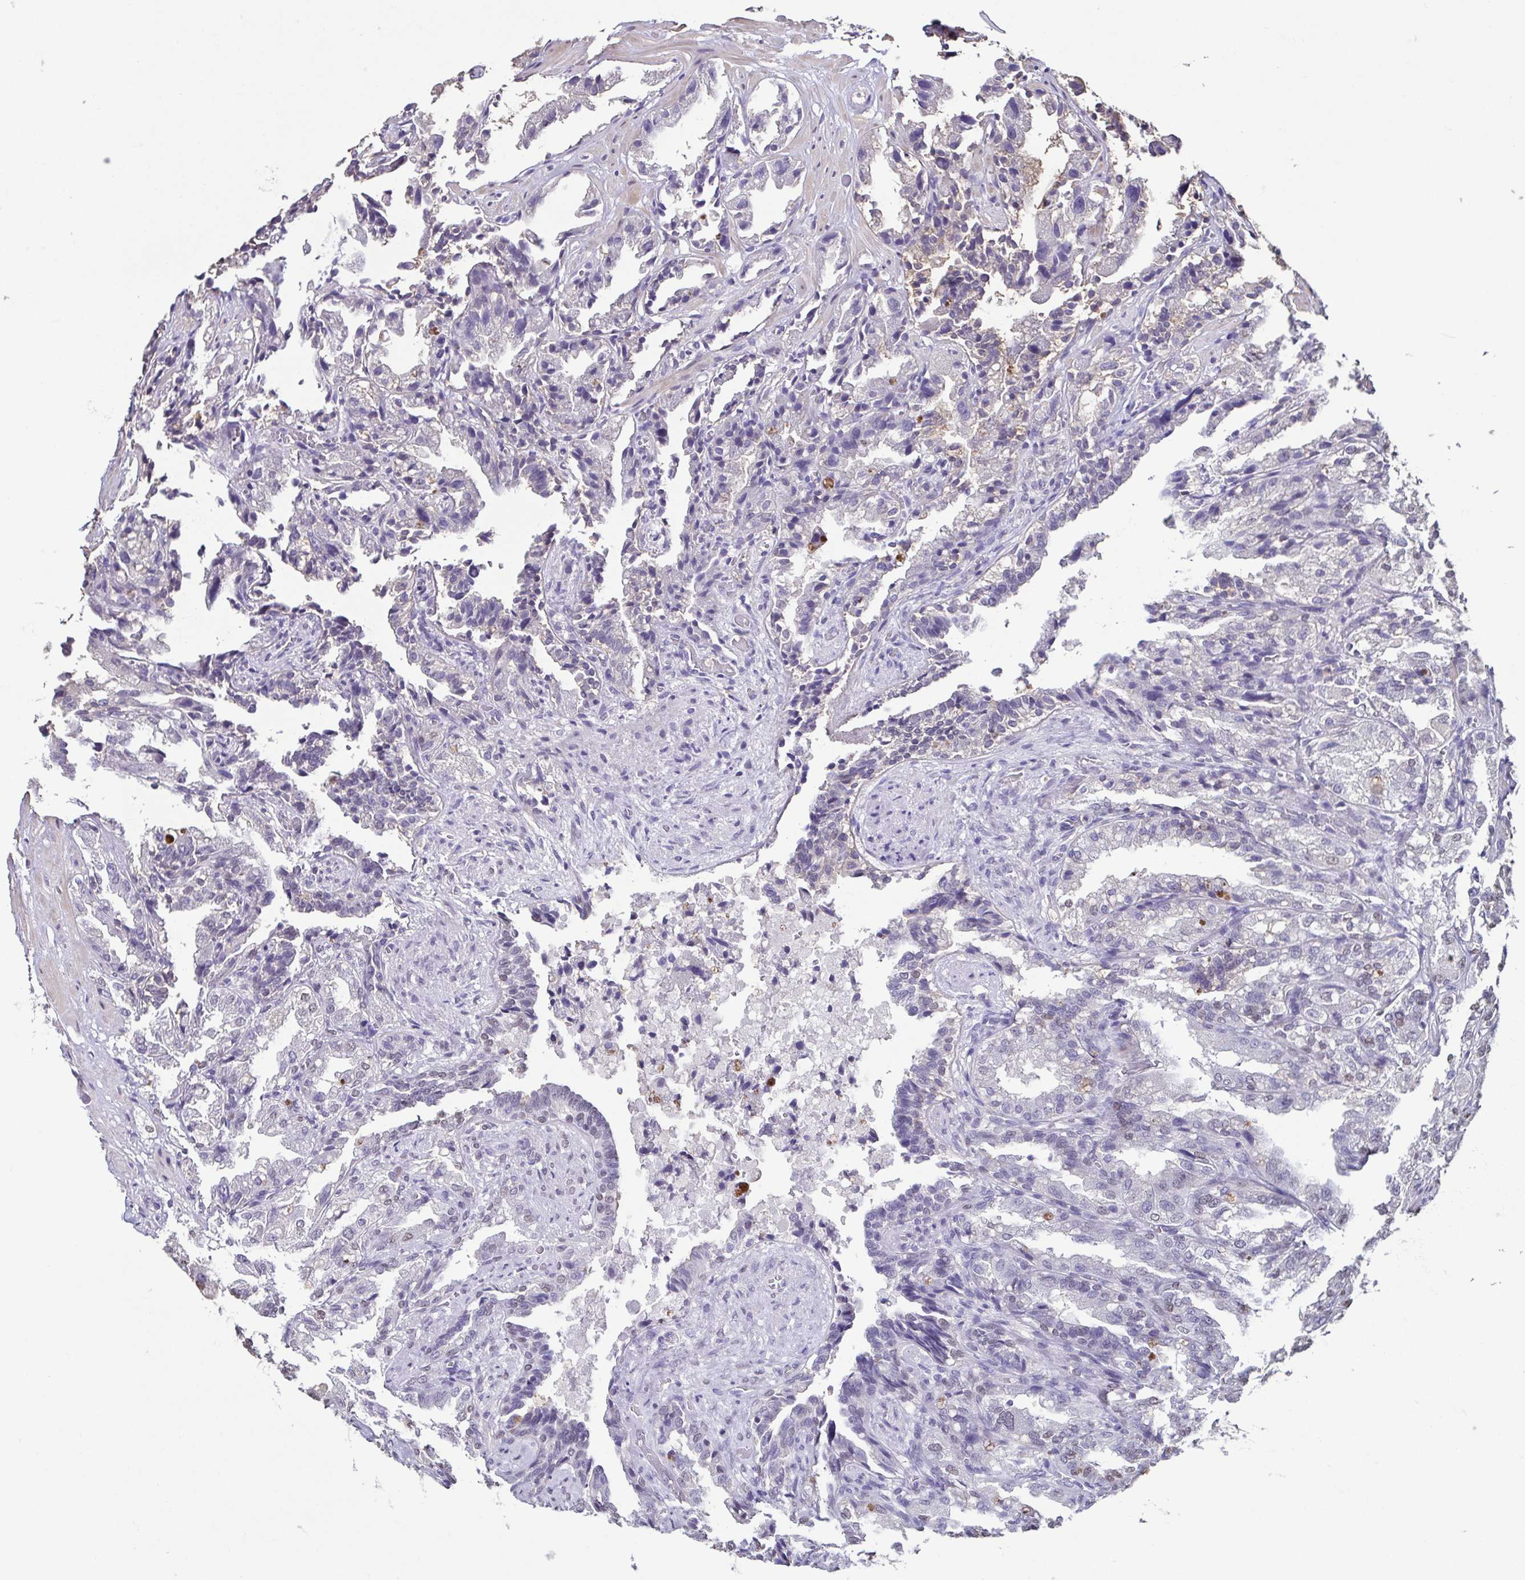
{"staining": {"intensity": "moderate", "quantity": "<25%", "location": "cytoplasmic/membranous"}, "tissue": "seminal vesicle", "cell_type": "Glandular cells", "image_type": "normal", "snomed": [{"axis": "morphology", "description": "Normal tissue, NOS"}, {"axis": "topography", "description": "Seminal veicle"}], "caption": "Immunohistochemistry staining of unremarkable seminal vesicle, which reveals low levels of moderate cytoplasmic/membranous expression in approximately <25% of glandular cells indicating moderate cytoplasmic/membranous protein positivity. The staining was performed using DAB (3,3'-diaminobenzidine) (brown) for protein detection and nuclei were counterstained in hematoxylin (blue).", "gene": "ACTRT3", "patient": {"sex": "male", "age": 57}}